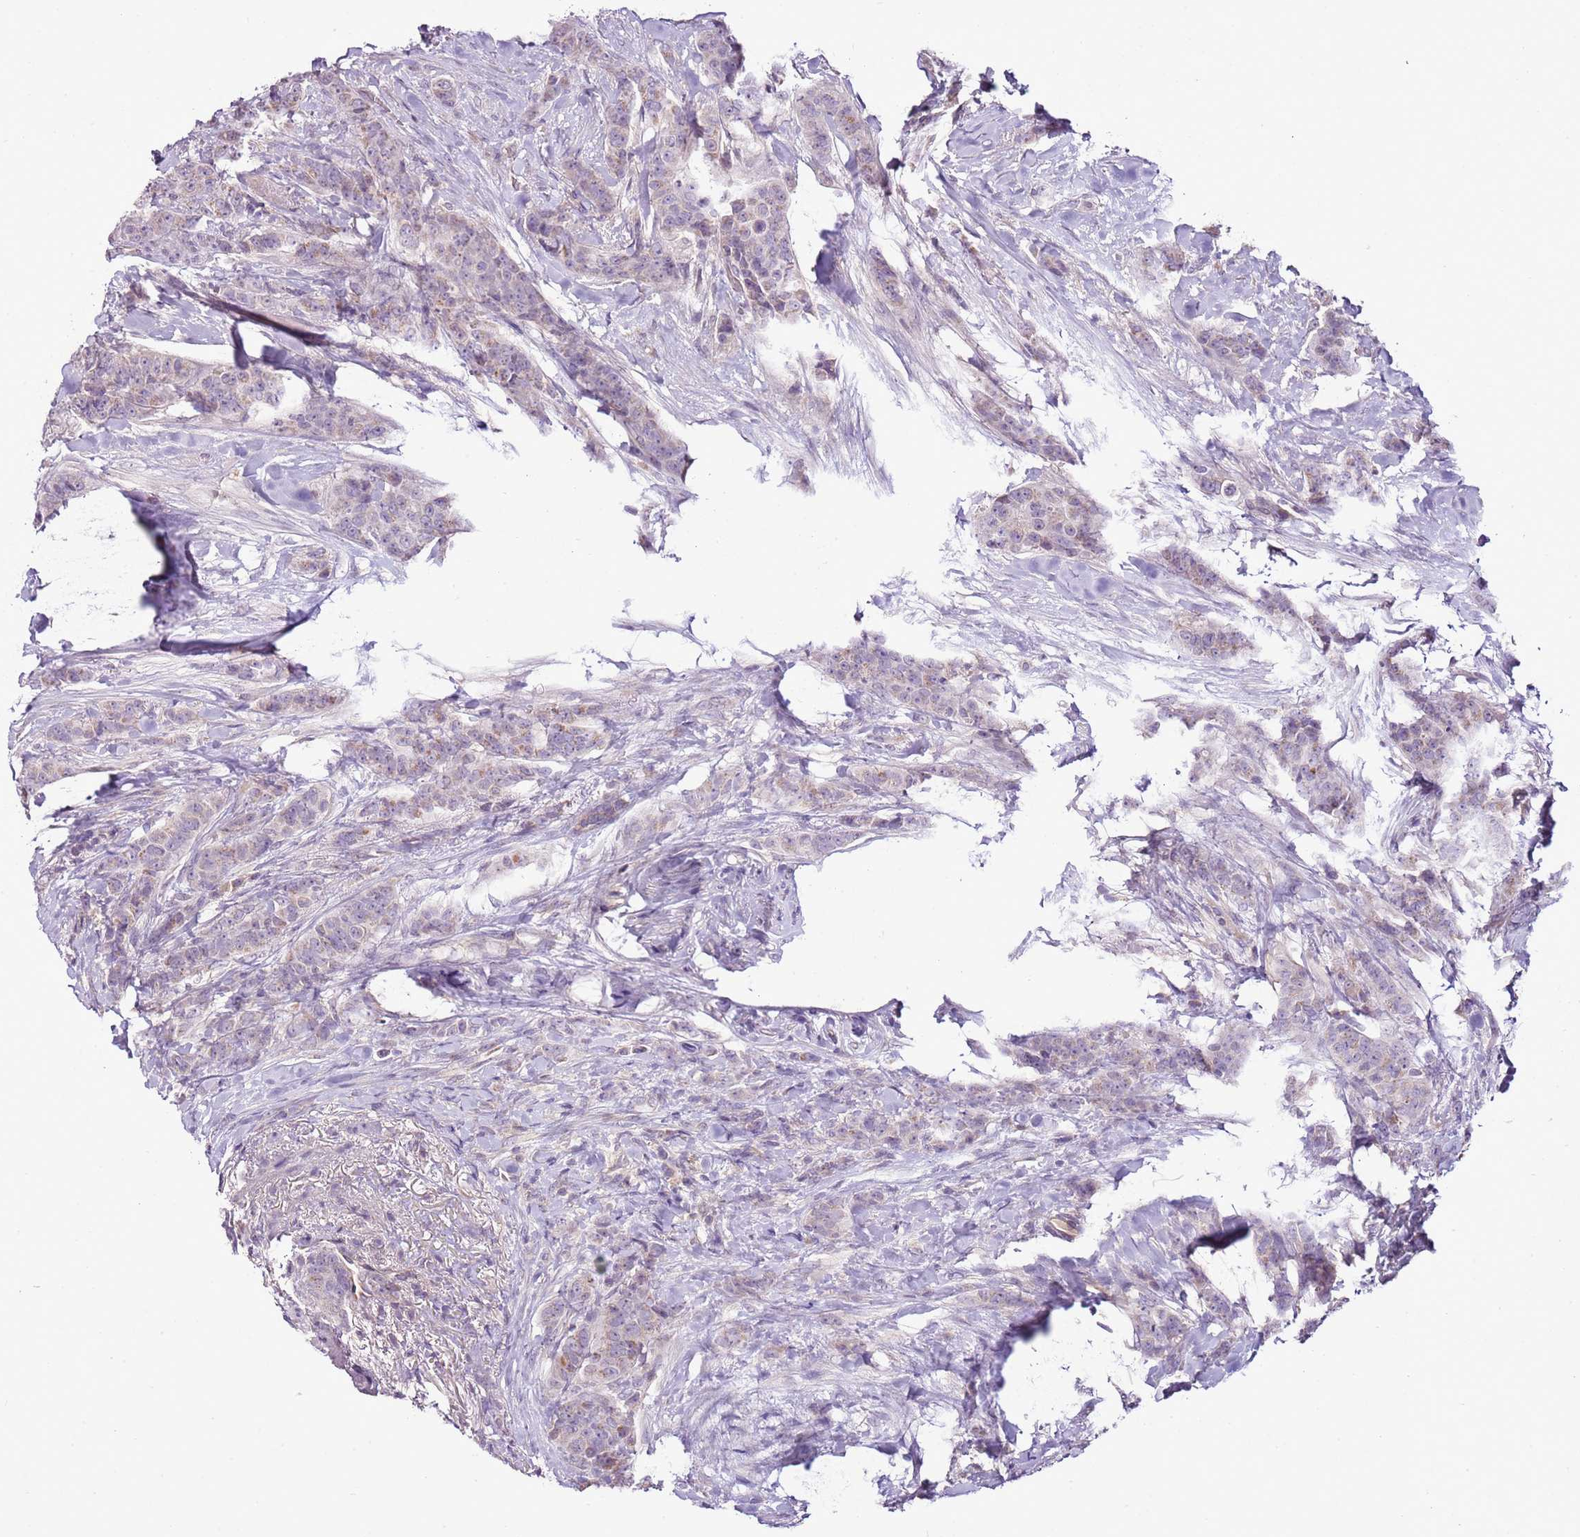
{"staining": {"intensity": "weak", "quantity": "<25%", "location": "cytoplasmic/membranous"}, "tissue": "breast cancer", "cell_type": "Tumor cells", "image_type": "cancer", "snomed": [{"axis": "morphology", "description": "Duct carcinoma"}, {"axis": "topography", "description": "Breast"}], "caption": "DAB immunohistochemical staining of human breast cancer (intraductal carcinoma) reveals no significant staining in tumor cells.", "gene": "CMKLR1", "patient": {"sex": "female", "age": 40}}